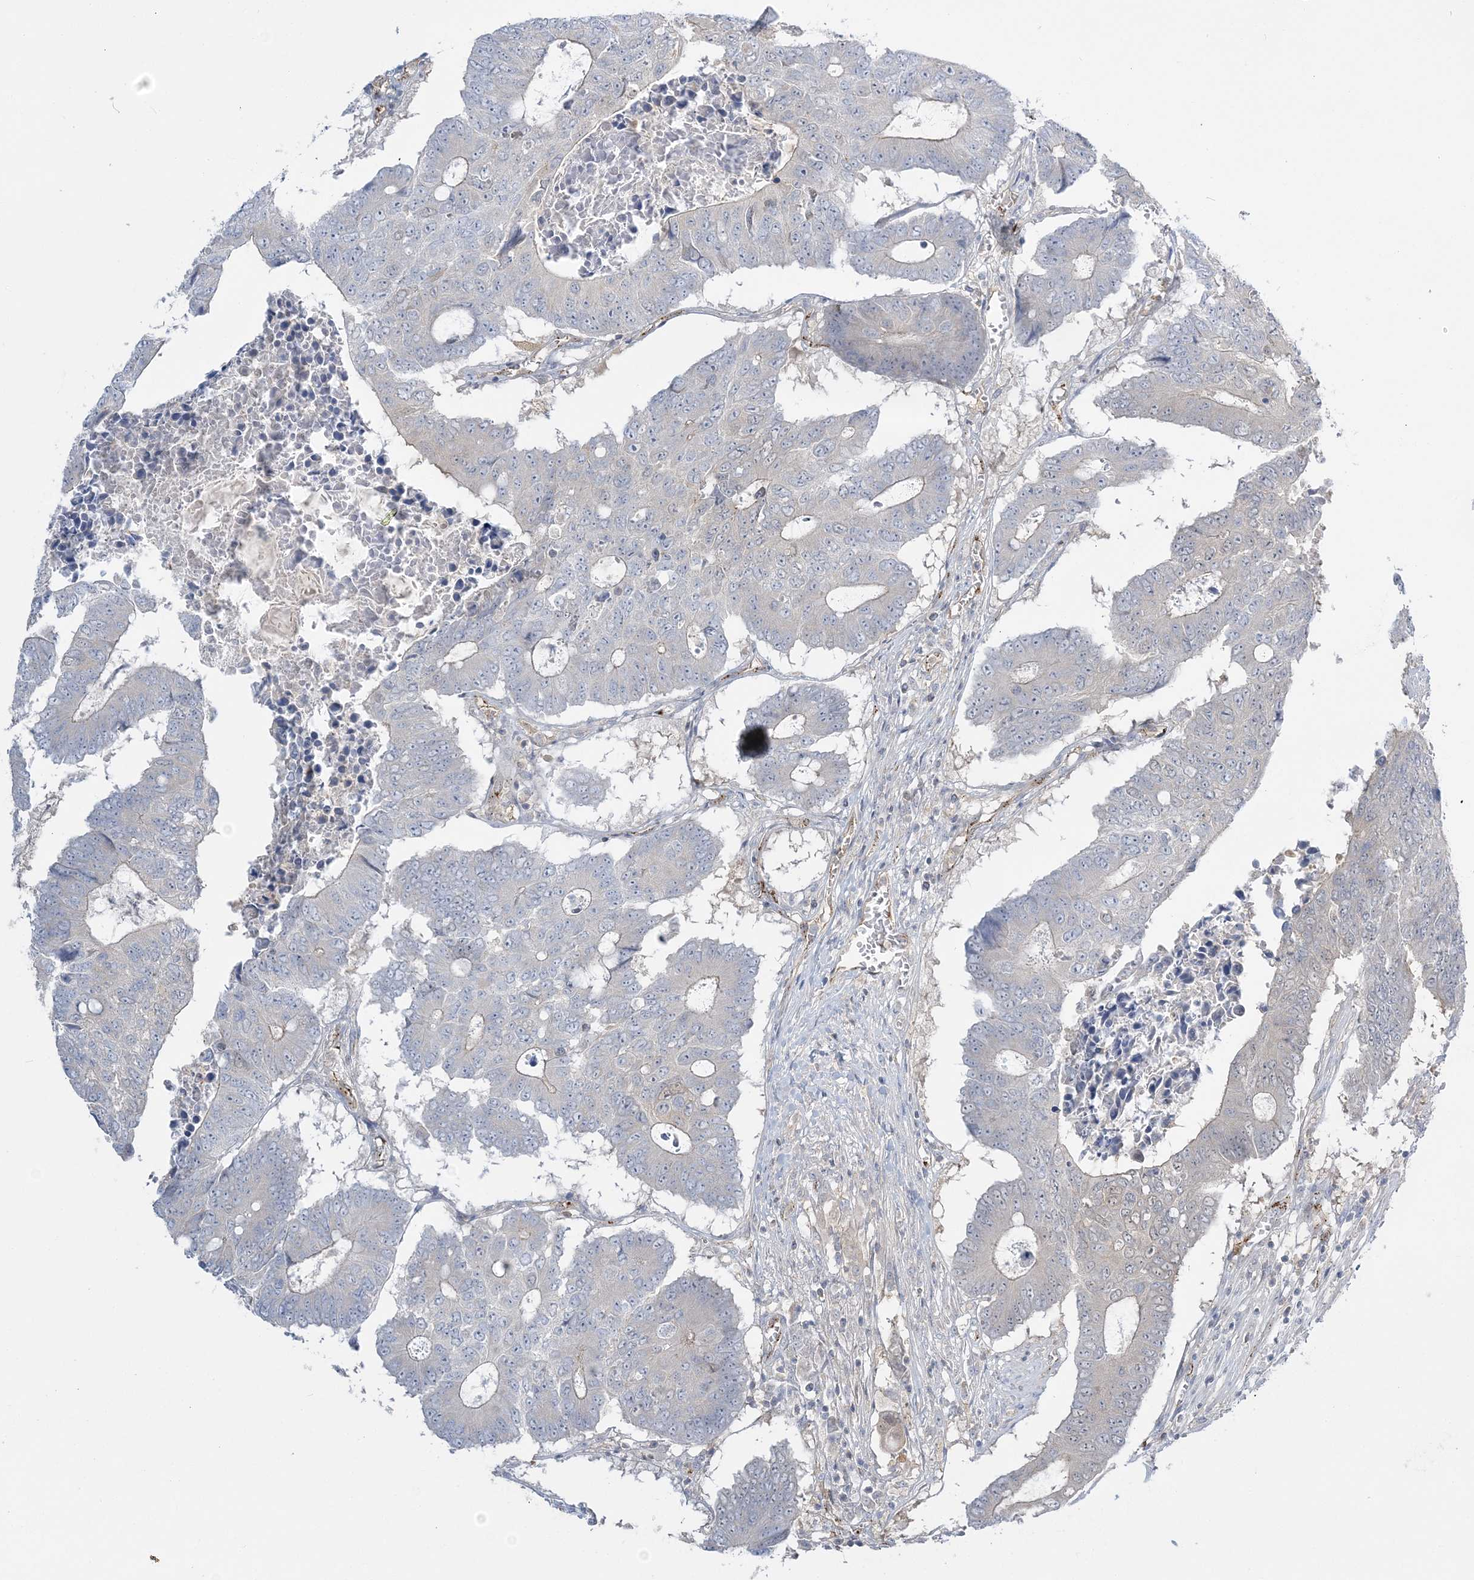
{"staining": {"intensity": "negative", "quantity": "none", "location": "none"}, "tissue": "colorectal cancer", "cell_type": "Tumor cells", "image_type": "cancer", "snomed": [{"axis": "morphology", "description": "Adenocarcinoma, NOS"}, {"axis": "topography", "description": "Colon"}], "caption": "An IHC histopathology image of colorectal adenocarcinoma is shown. There is no staining in tumor cells of colorectal adenocarcinoma.", "gene": "INPP1", "patient": {"sex": "male", "age": 87}}